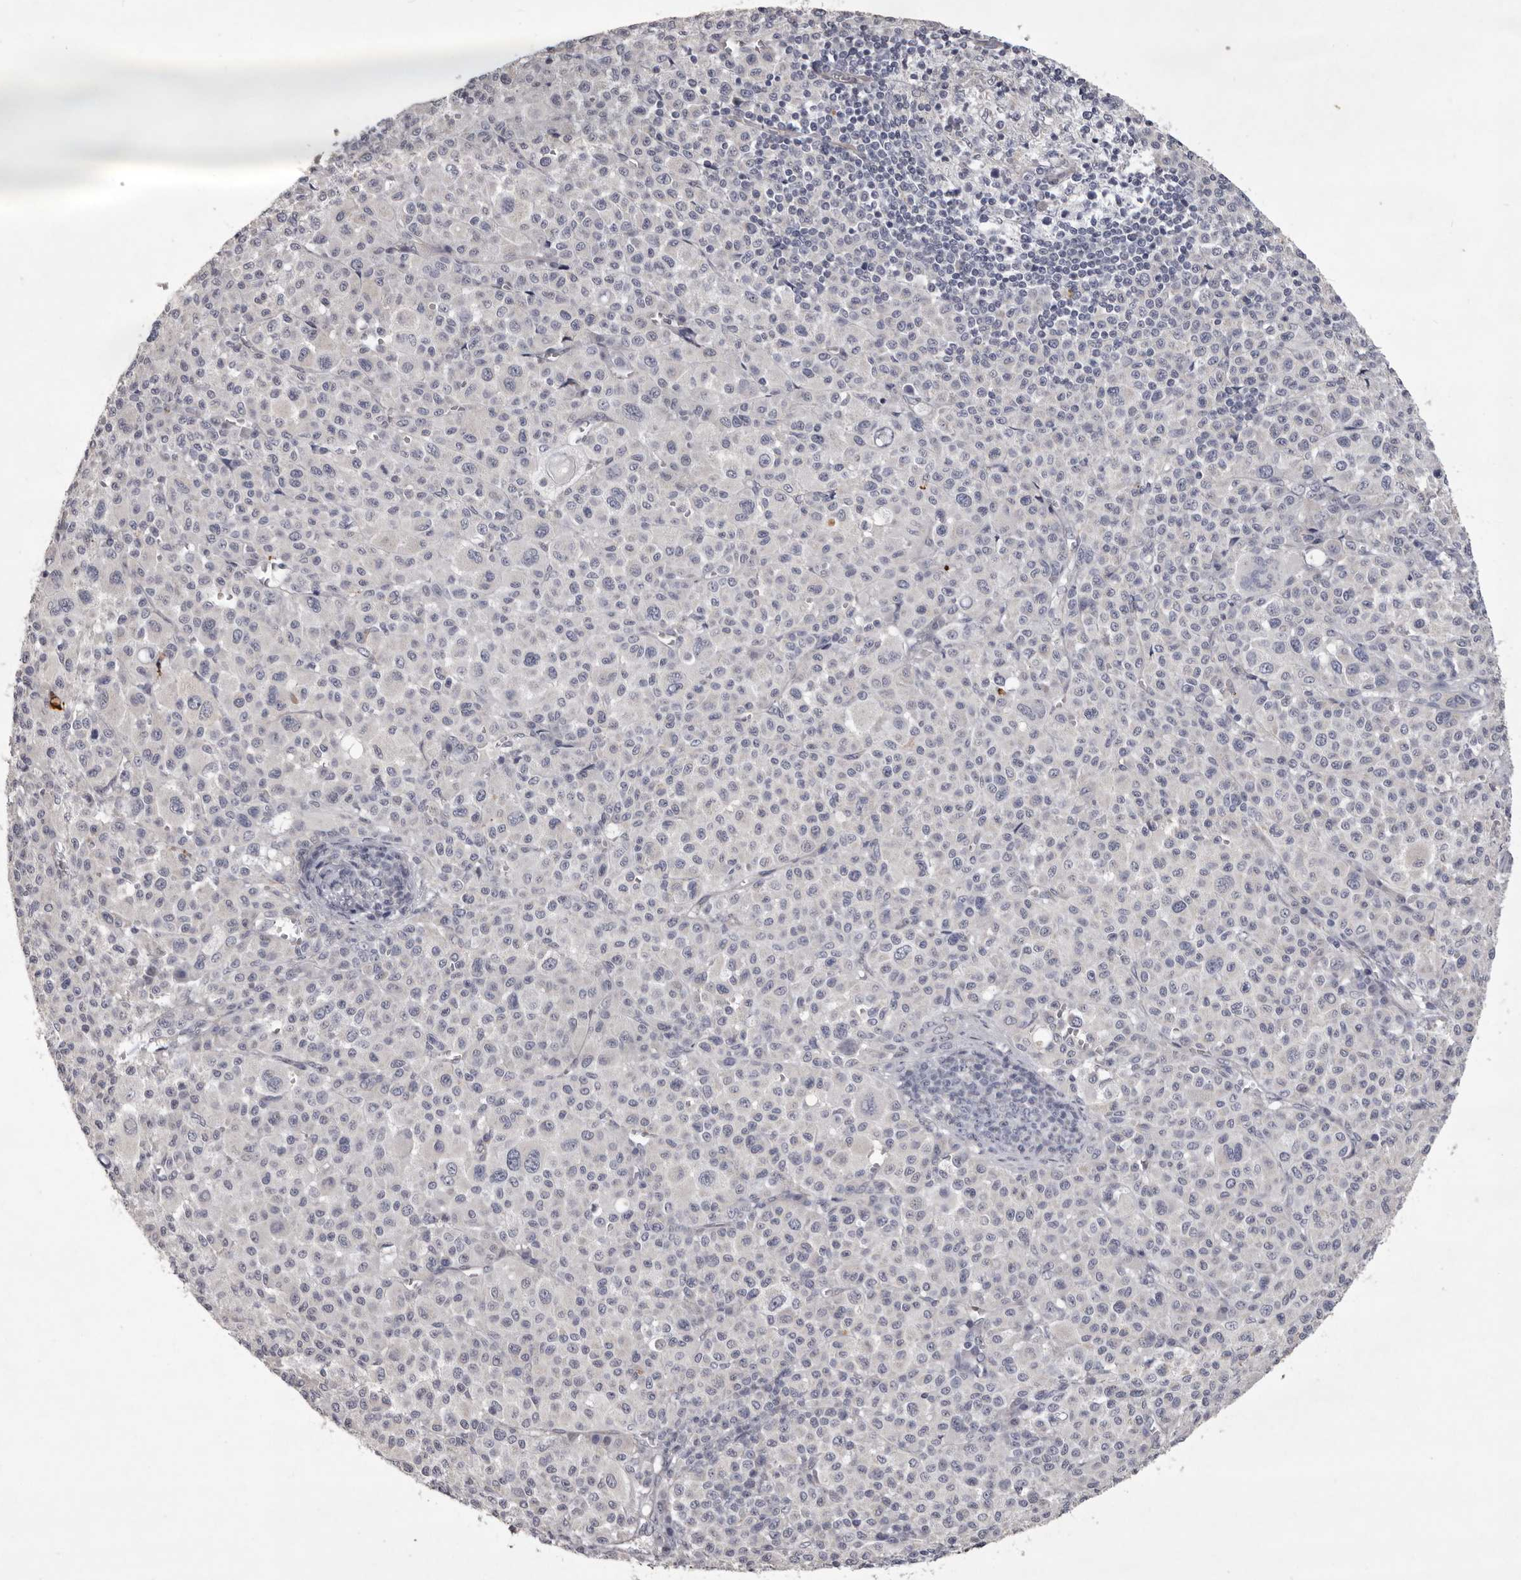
{"staining": {"intensity": "negative", "quantity": "none", "location": "none"}, "tissue": "melanoma", "cell_type": "Tumor cells", "image_type": "cancer", "snomed": [{"axis": "morphology", "description": "Malignant melanoma, Metastatic site"}, {"axis": "topography", "description": "Skin"}], "caption": "Protein analysis of melanoma displays no significant positivity in tumor cells. Brightfield microscopy of immunohistochemistry (IHC) stained with DAB (3,3'-diaminobenzidine) (brown) and hematoxylin (blue), captured at high magnification.", "gene": "NKAIN4", "patient": {"sex": "female", "age": 74}}